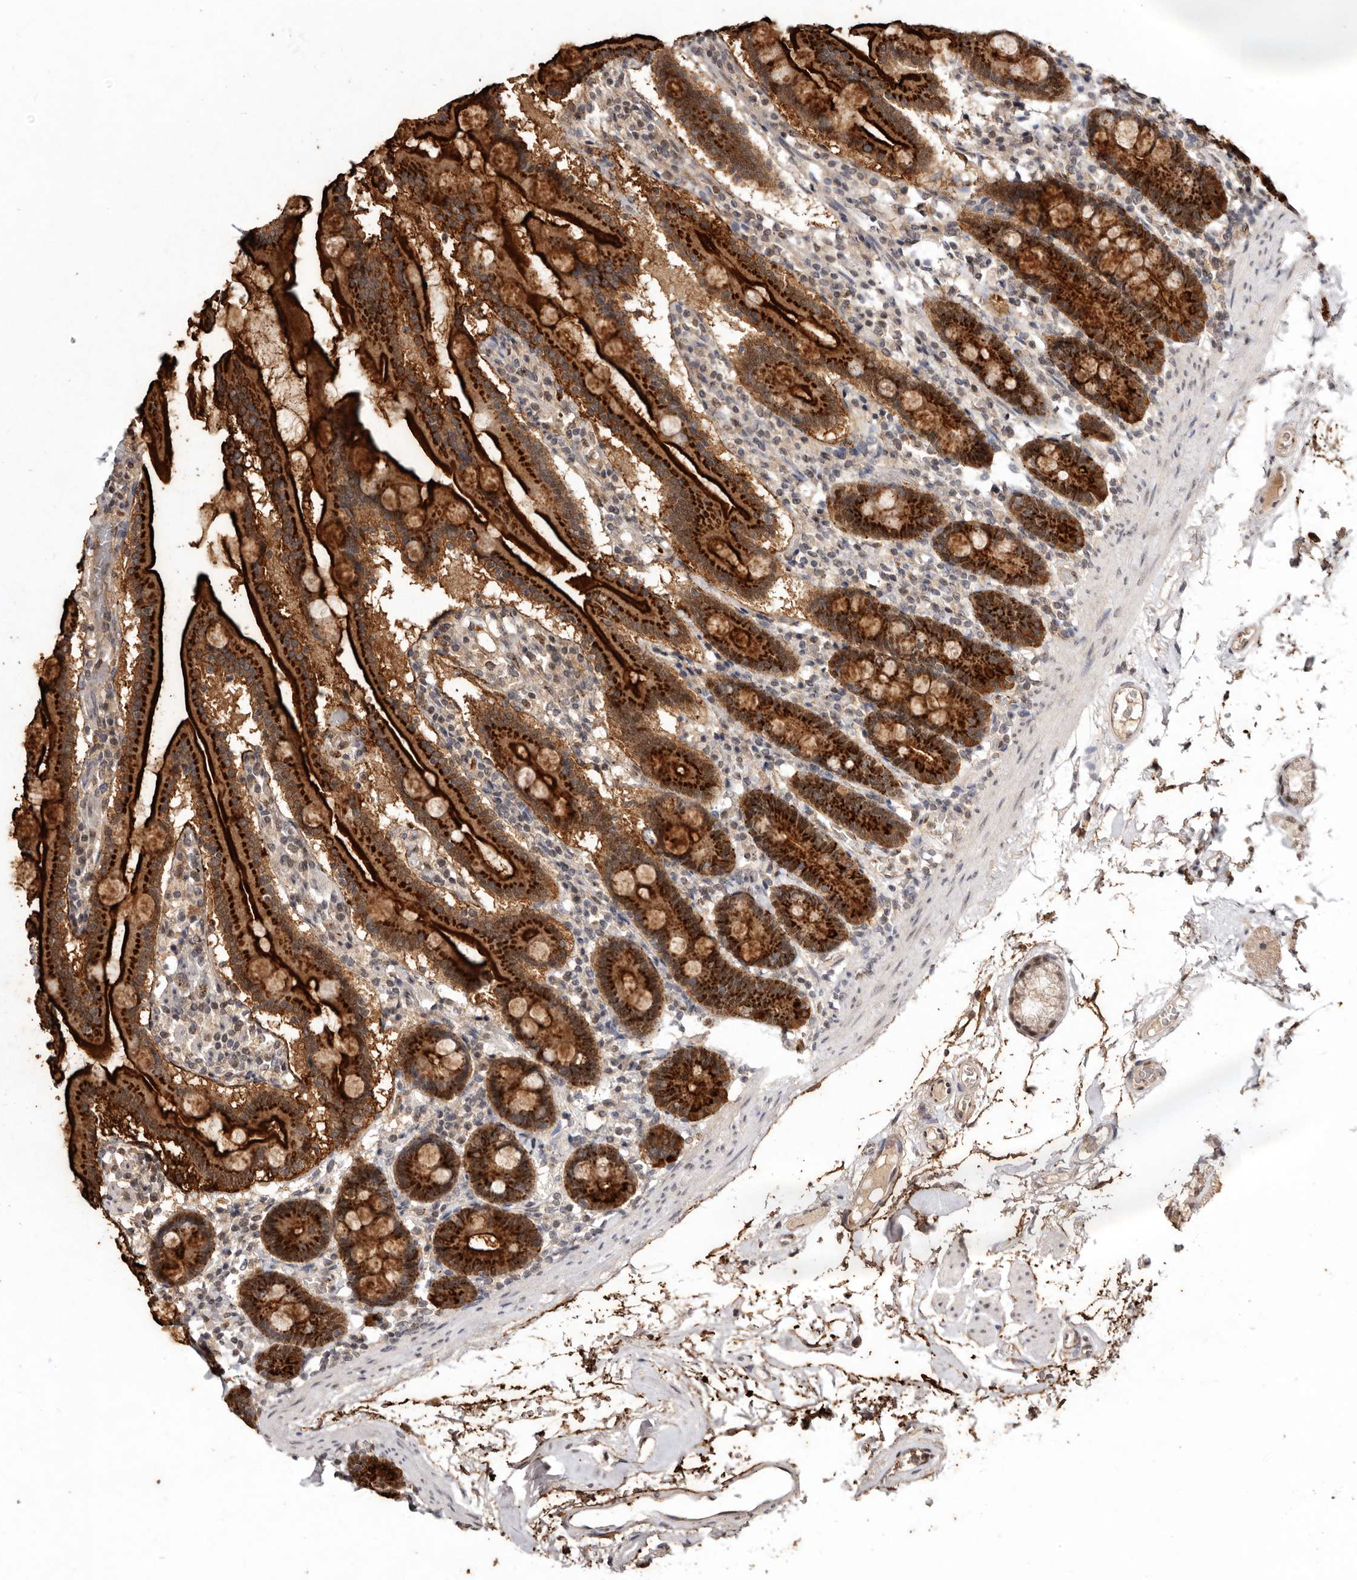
{"staining": {"intensity": "strong", "quantity": ">75%", "location": "cytoplasmic/membranous,nuclear"}, "tissue": "duodenum", "cell_type": "Glandular cells", "image_type": "normal", "snomed": [{"axis": "morphology", "description": "Normal tissue, NOS"}, {"axis": "topography", "description": "Duodenum"}], "caption": "Duodenum was stained to show a protein in brown. There is high levels of strong cytoplasmic/membranous,nuclear staining in approximately >75% of glandular cells. The staining is performed using DAB brown chromogen to label protein expression. The nuclei are counter-stained blue using hematoxylin.", "gene": "NOTCH1", "patient": {"sex": "male", "age": 55}}